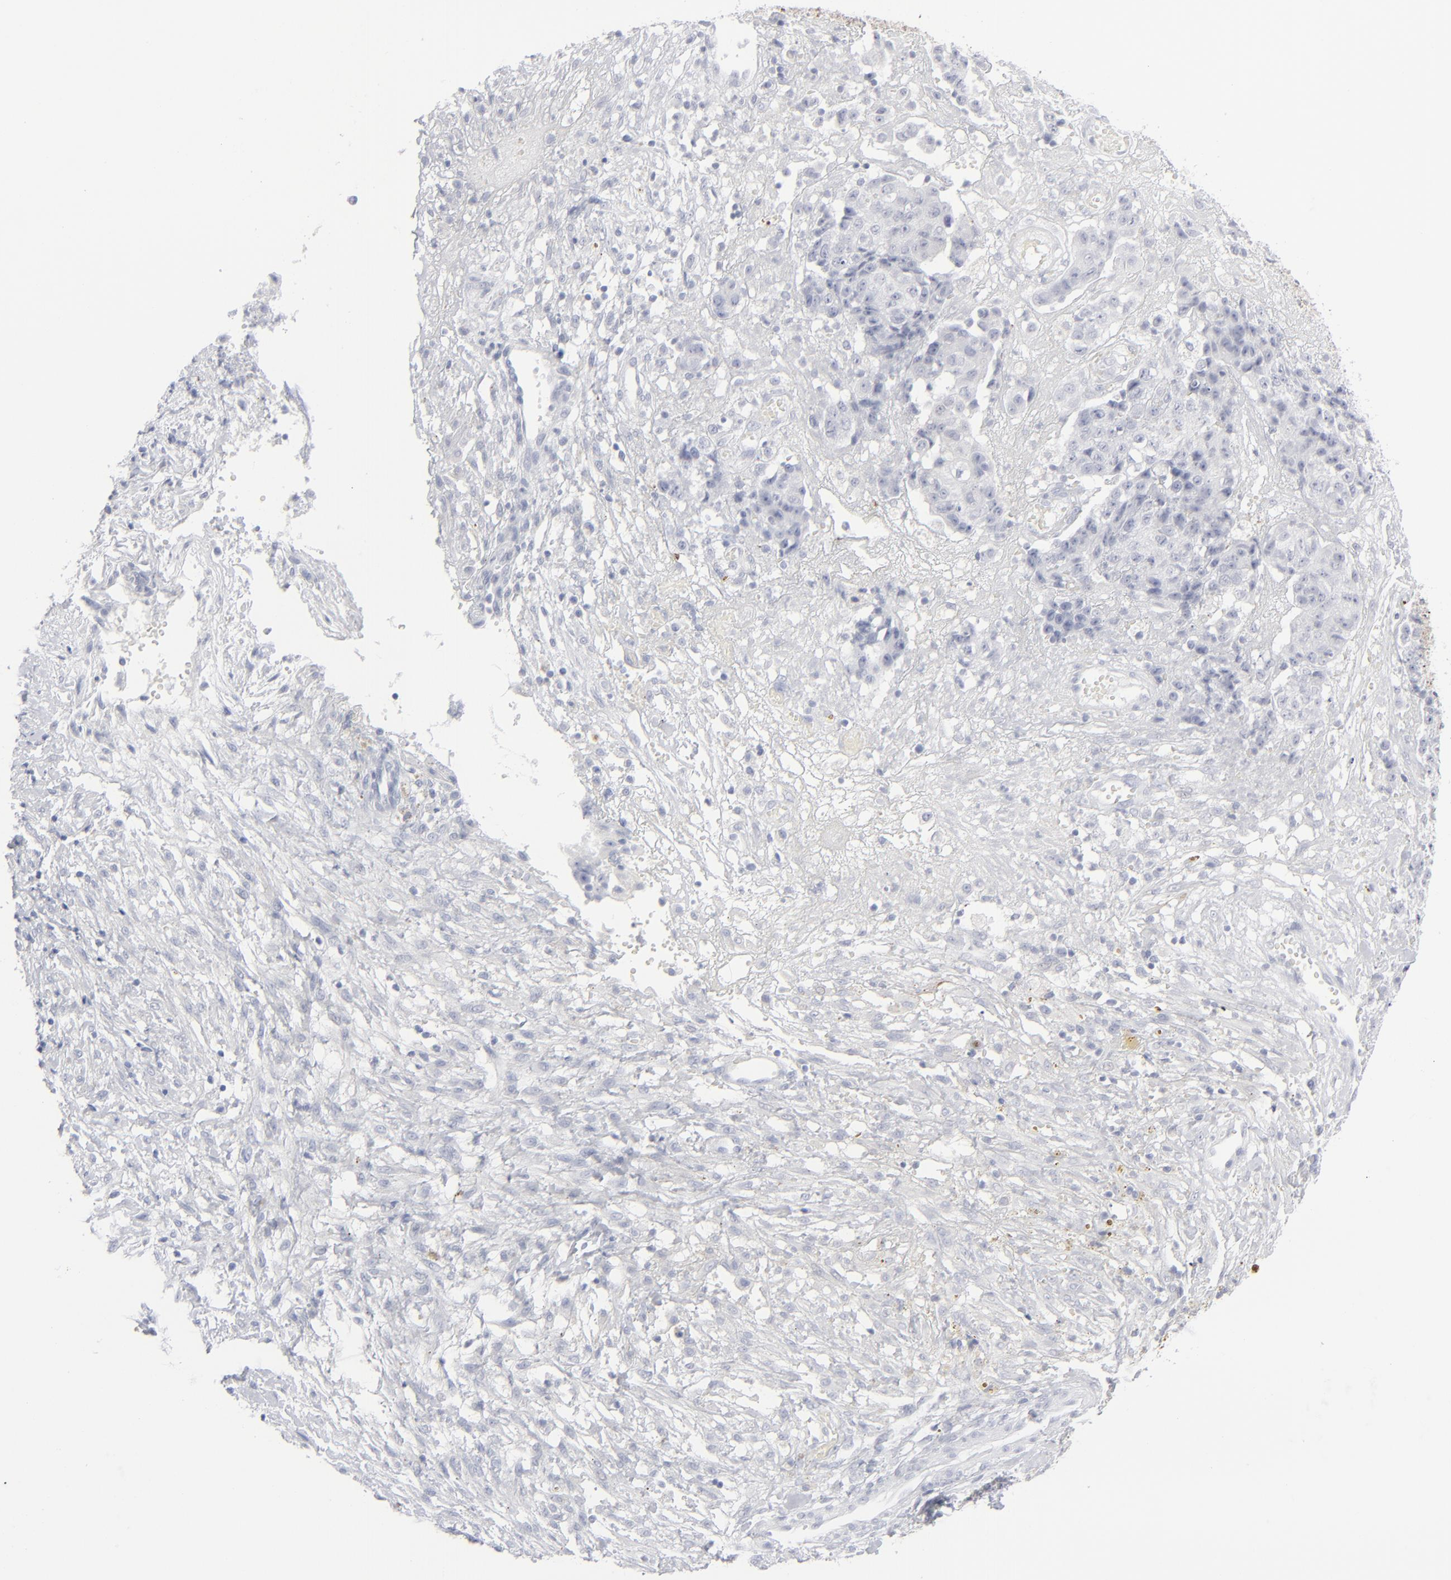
{"staining": {"intensity": "negative", "quantity": "none", "location": "none"}, "tissue": "ovarian cancer", "cell_type": "Tumor cells", "image_type": "cancer", "snomed": [{"axis": "morphology", "description": "Carcinoma, endometroid"}, {"axis": "topography", "description": "Ovary"}], "caption": "IHC image of neoplastic tissue: ovarian cancer (endometroid carcinoma) stained with DAB shows no significant protein expression in tumor cells.", "gene": "MSLN", "patient": {"sex": "female", "age": 42}}